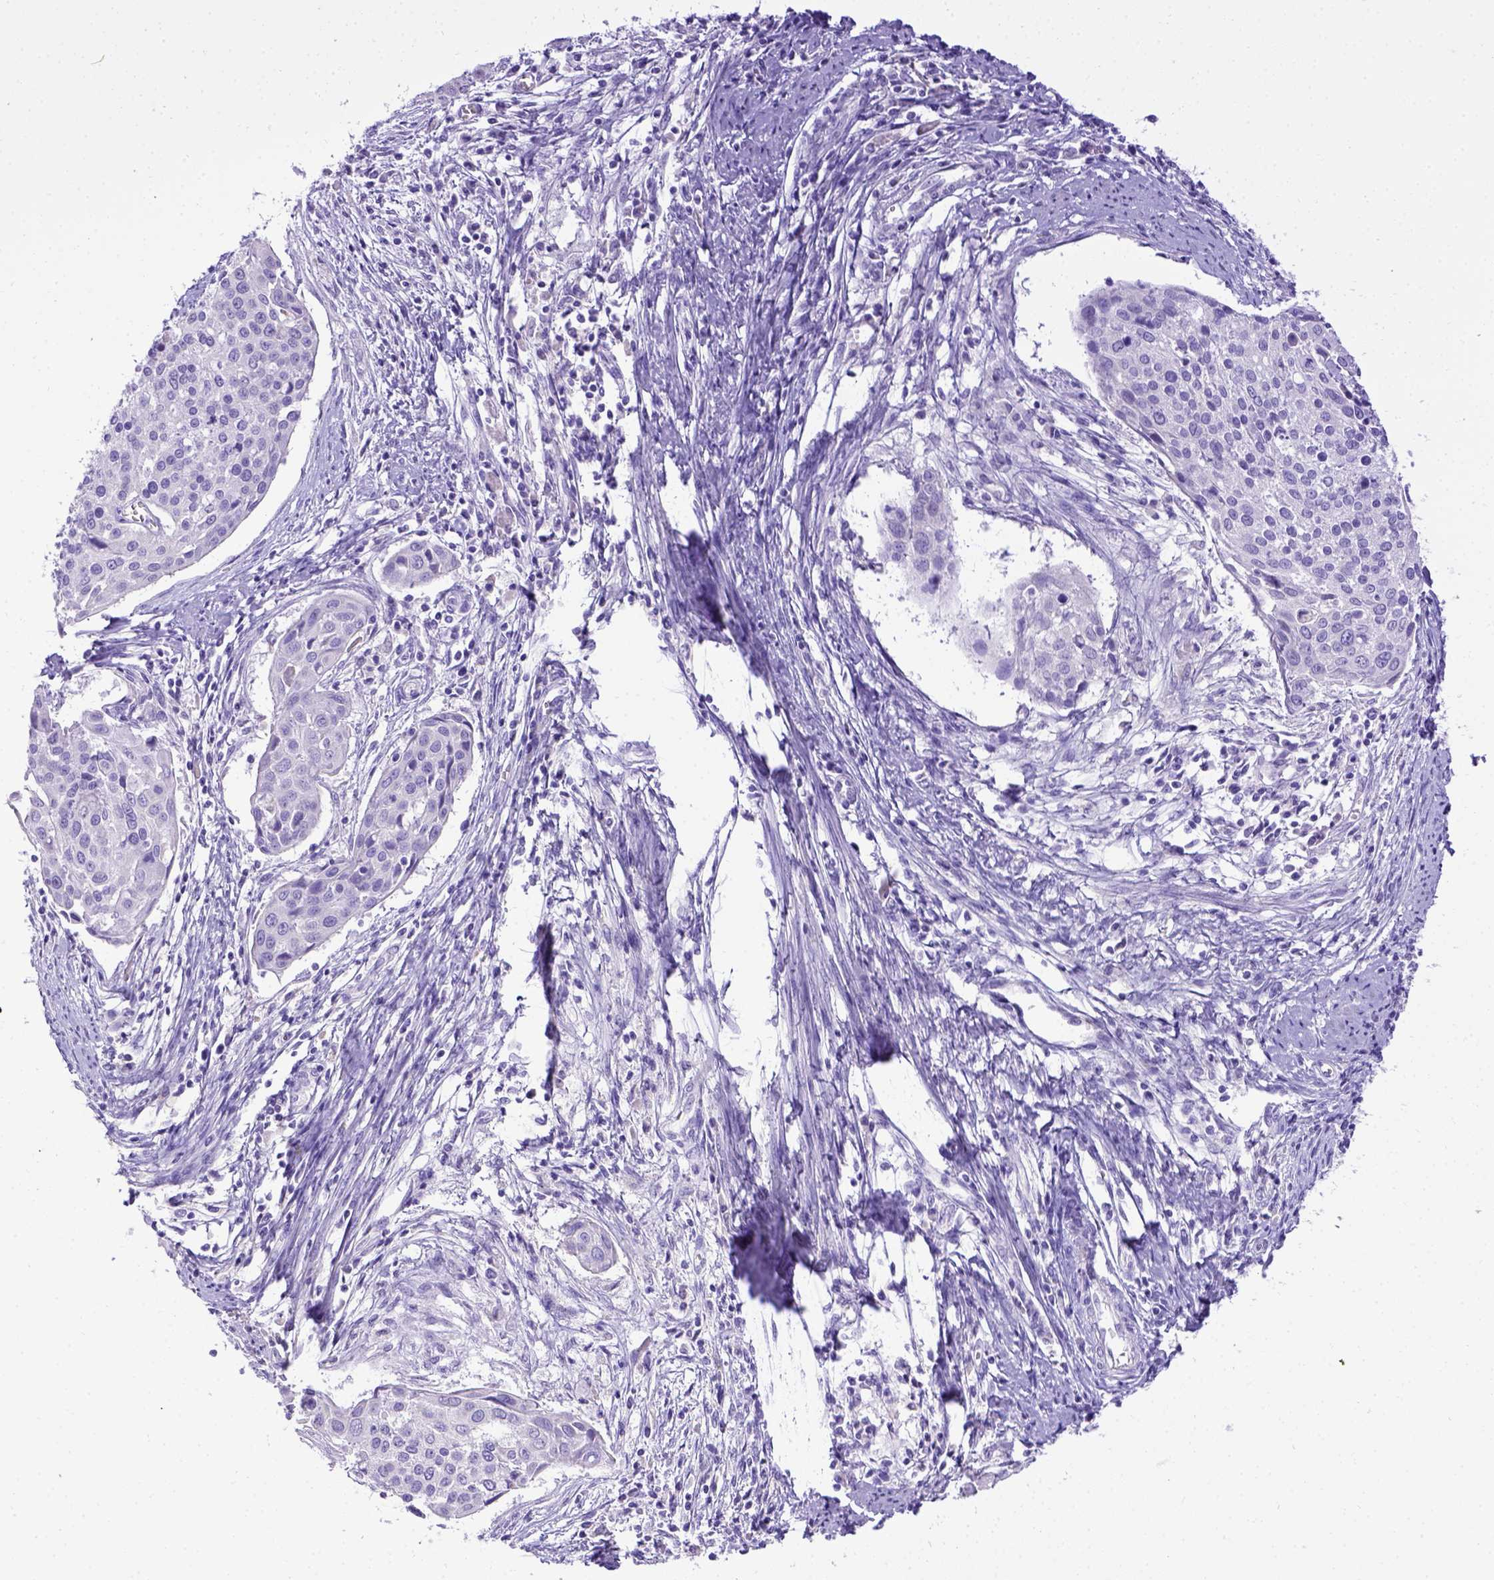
{"staining": {"intensity": "negative", "quantity": "none", "location": "none"}, "tissue": "cervical cancer", "cell_type": "Tumor cells", "image_type": "cancer", "snomed": [{"axis": "morphology", "description": "Squamous cell carcinoma, NOS"}, {"axis": "topography", "description": "Cervix"}], "caption": "The micrograph shows no significant positivity in tumor cells of cervical cancer.", "gene": "SPEF1", "patient": {"sex": "female", "age": 39}}